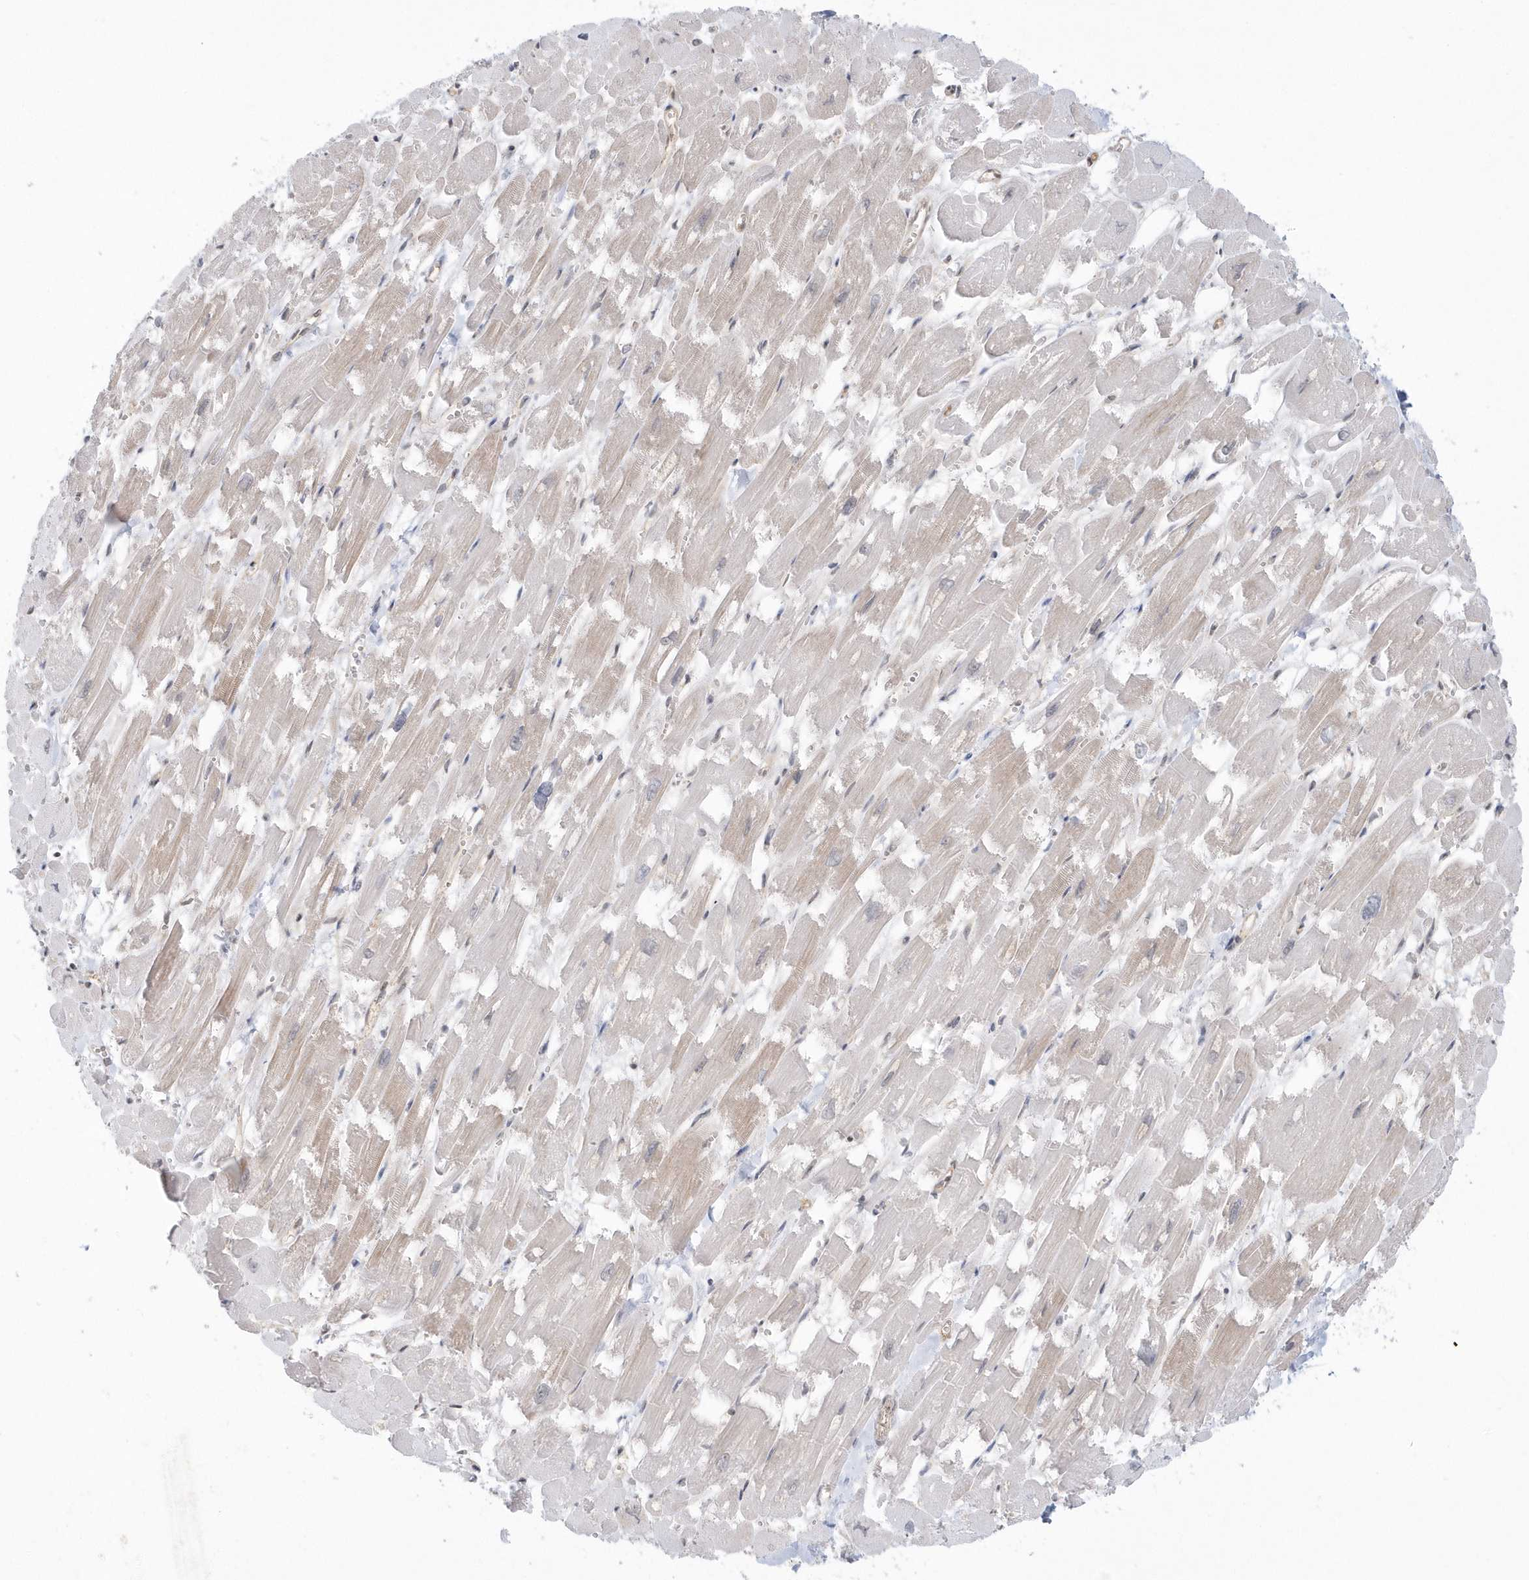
{"staining": {"intensity": "negative", "quantity": "none", "location": "none"}, "tissue": "heart muscle", "cell_type": "Cardiomyocytes", "image_type": "normal", "snomed": [{"axis": "morphology", "description": "Normal tissue, NOS"}, {"axis": "topography", "description": "Heart"}], "caption": "Cardiomyocytes are negative for protein expression in normal human heart muscle. (DAB (3,3'-diaminobenzidine) IHC, high magnification).", "gene": "SEPHS1", "patient": {"sex": "male", "age": 54}}